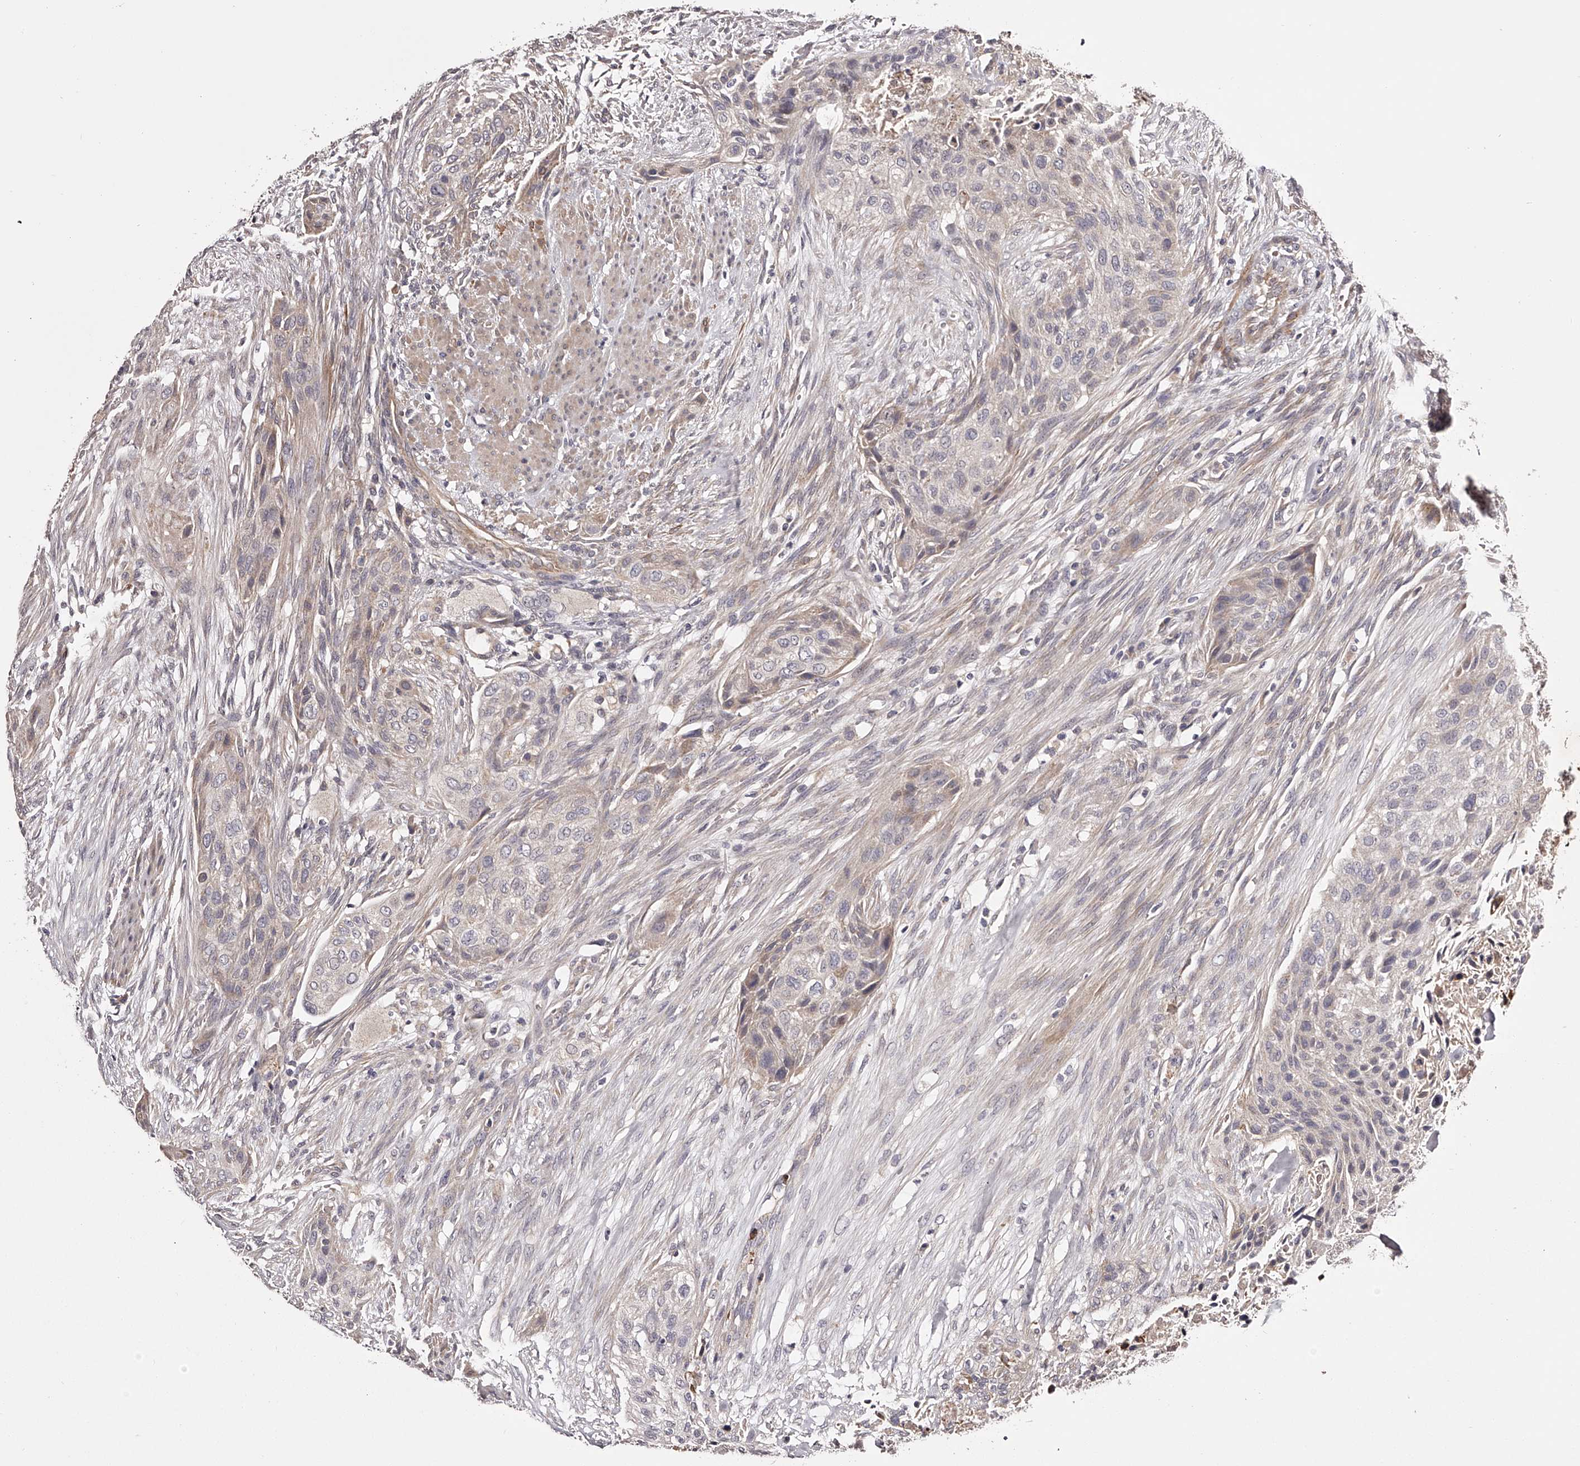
{"staining": {"intensity": "weak", "quantity": "<25%", "location": "cytoplasmic/membranous"}, "tissue": "urothelial cancer", "cell_type": "Tumor cells", "image_type": "cancer", "snomed": [{"axis": "morphology", "description": "Urothelial carcinoma, High grade"}, {"axis": "topography", "description": "Urinary bladder"}], "caption": "Tumor cells show no significant expression in urothelial carcinoma (high-grade).", "gene": "ODF2L", "patient": {"sex": "male", "age": 35}}